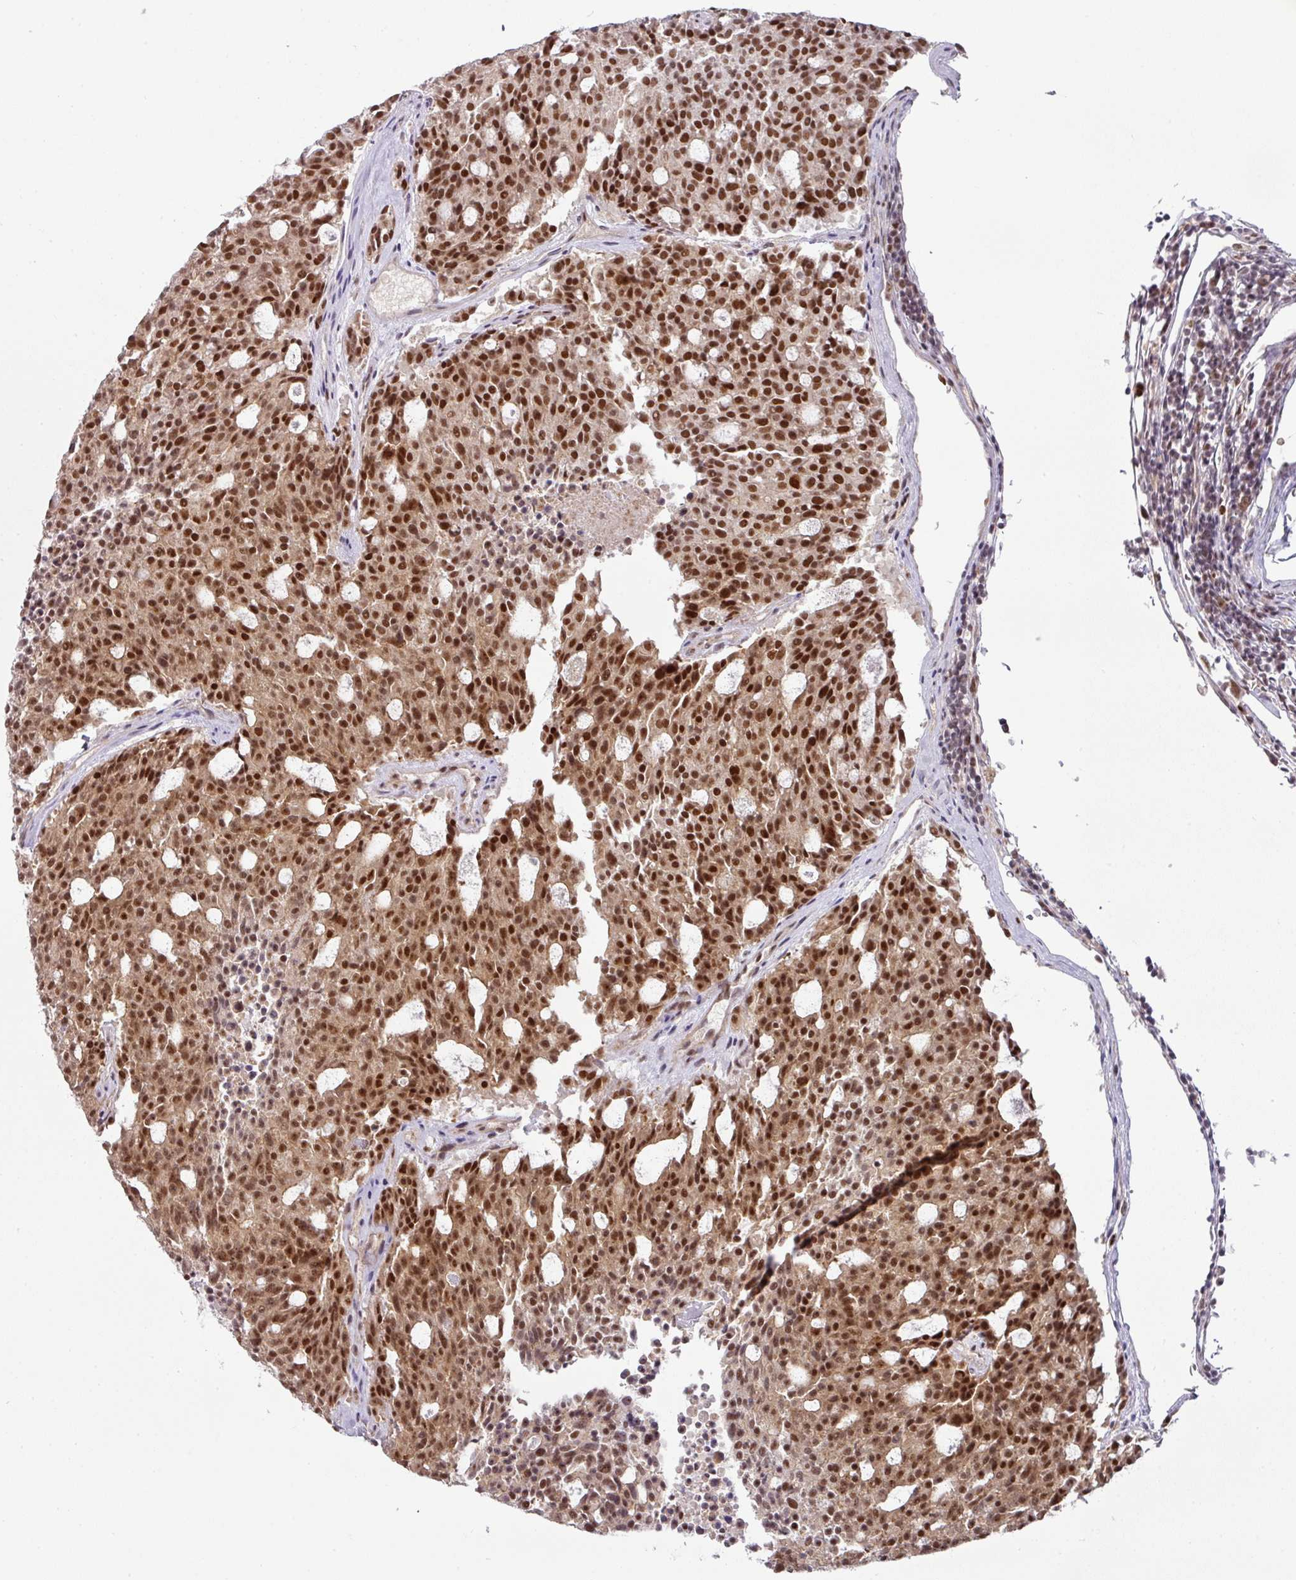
{"staining": {"intensity": "strong", "quantity": ">75%", "location": "nuclear"}, "tissue": "carcinoid", "cell_type": "Tumor cells", "image_type": "cancer", "snomed": [{"axis": "morphology", "description": "Carcinoid, malignant, NOS"}, {"axis": "topography", "description": "Pancreas"}], "caption": "High-power microscopy captured an IHC image of carcinoid, revealing strong nuclear staining in about >75% of tumor cells.", "gene": "NCOA5", "patient": {"sex": "female", "age": 54}}